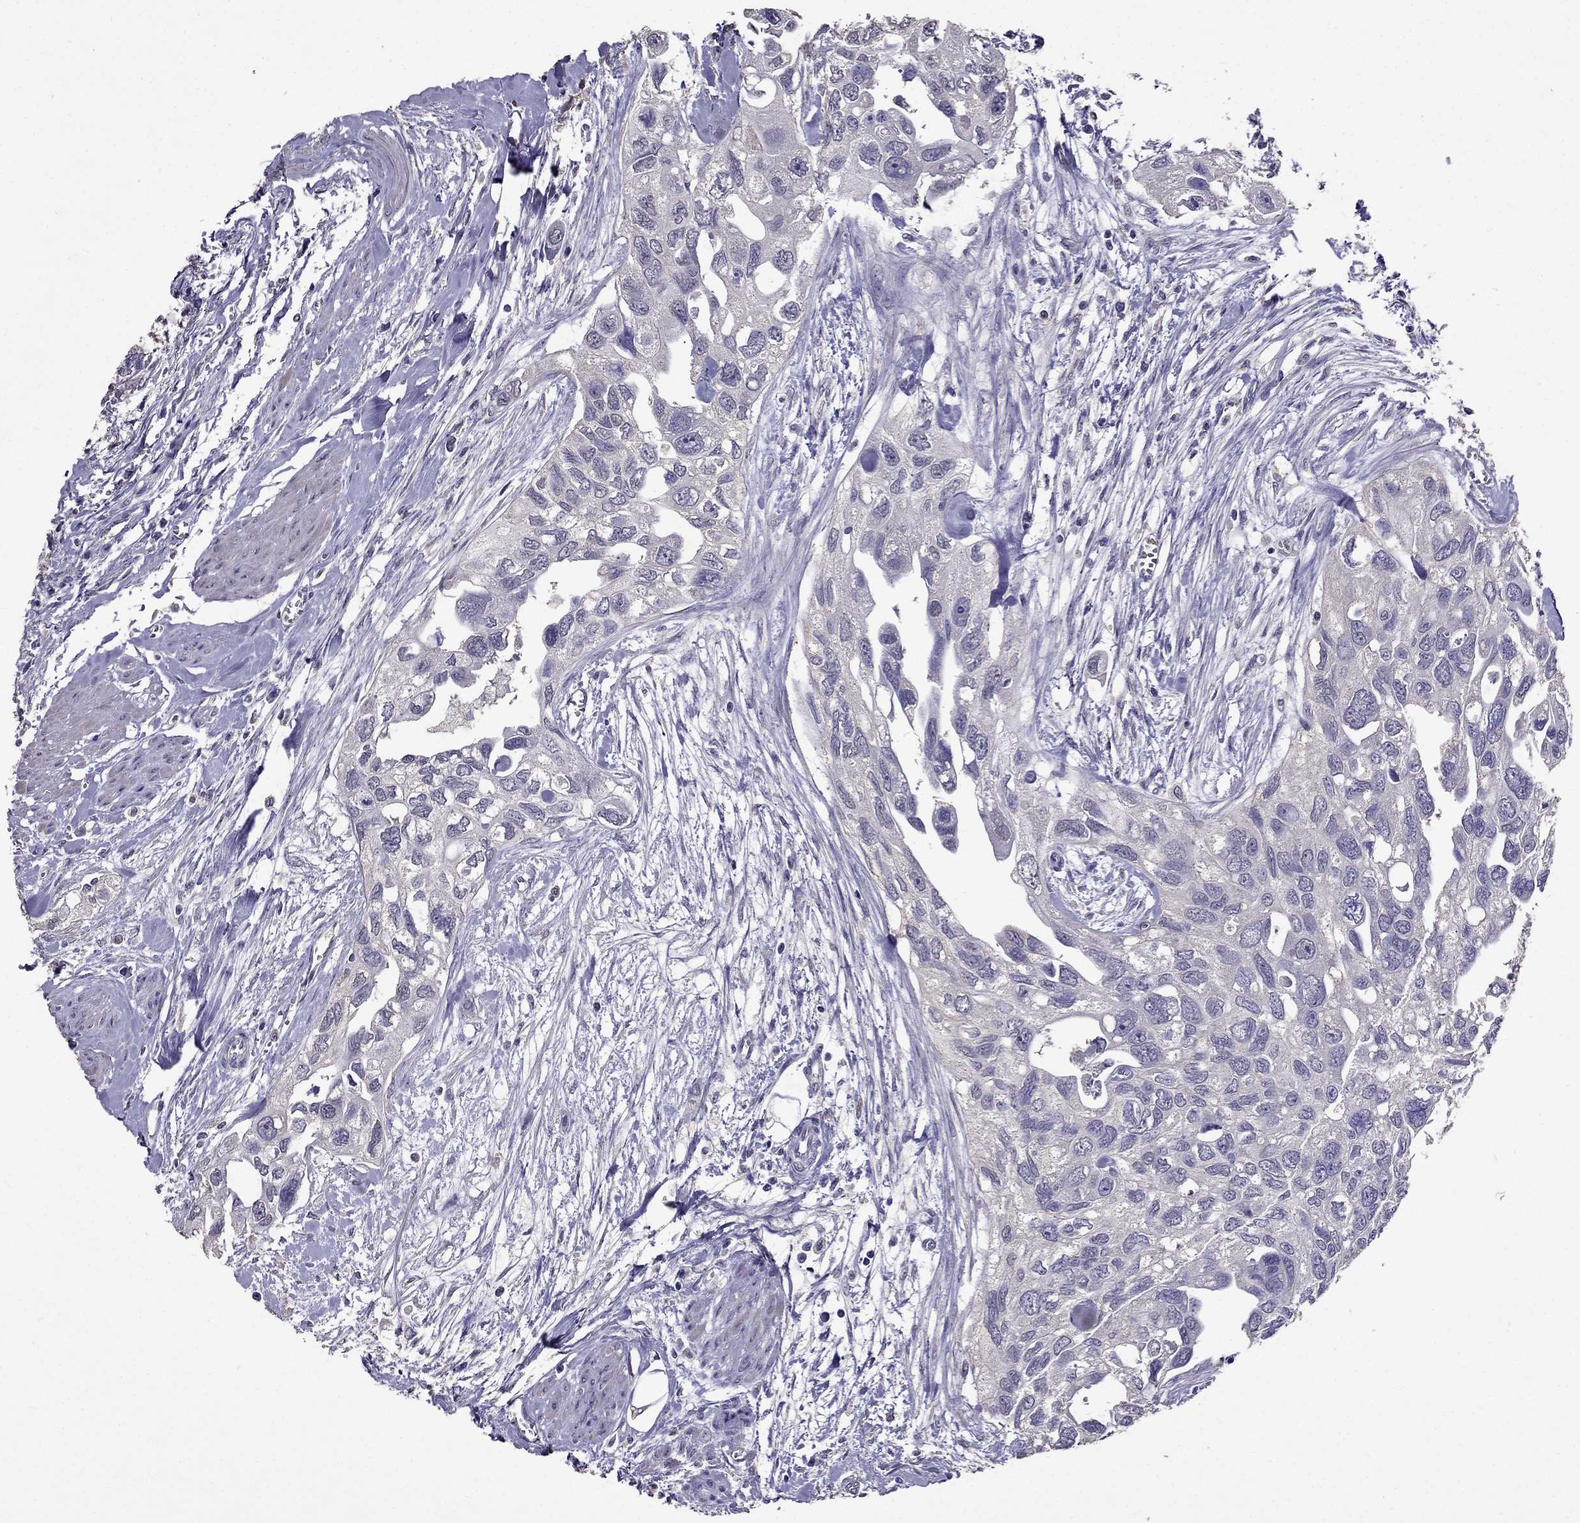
{"staining": {"intensity": "negative", "quantity": "none", "location": "none"}, "tissue": "urothelial cancer", "cell_type": "Tumor cells", "image_type": "cancer", "snomed": [{"axis": "morphology", "description": "Urothelial carcinoma, High grade"}, {"axis": "topography", "description": "Urinary bladder"}], "caption": "High power microscopy image of an immunohistochemistry histopathology image of urothelial carcinoma (high-grade), revealing no significant positivity in tumor cells.", "gene": "NKX3-1", "patient": {"sex": "male", "age": 59}}